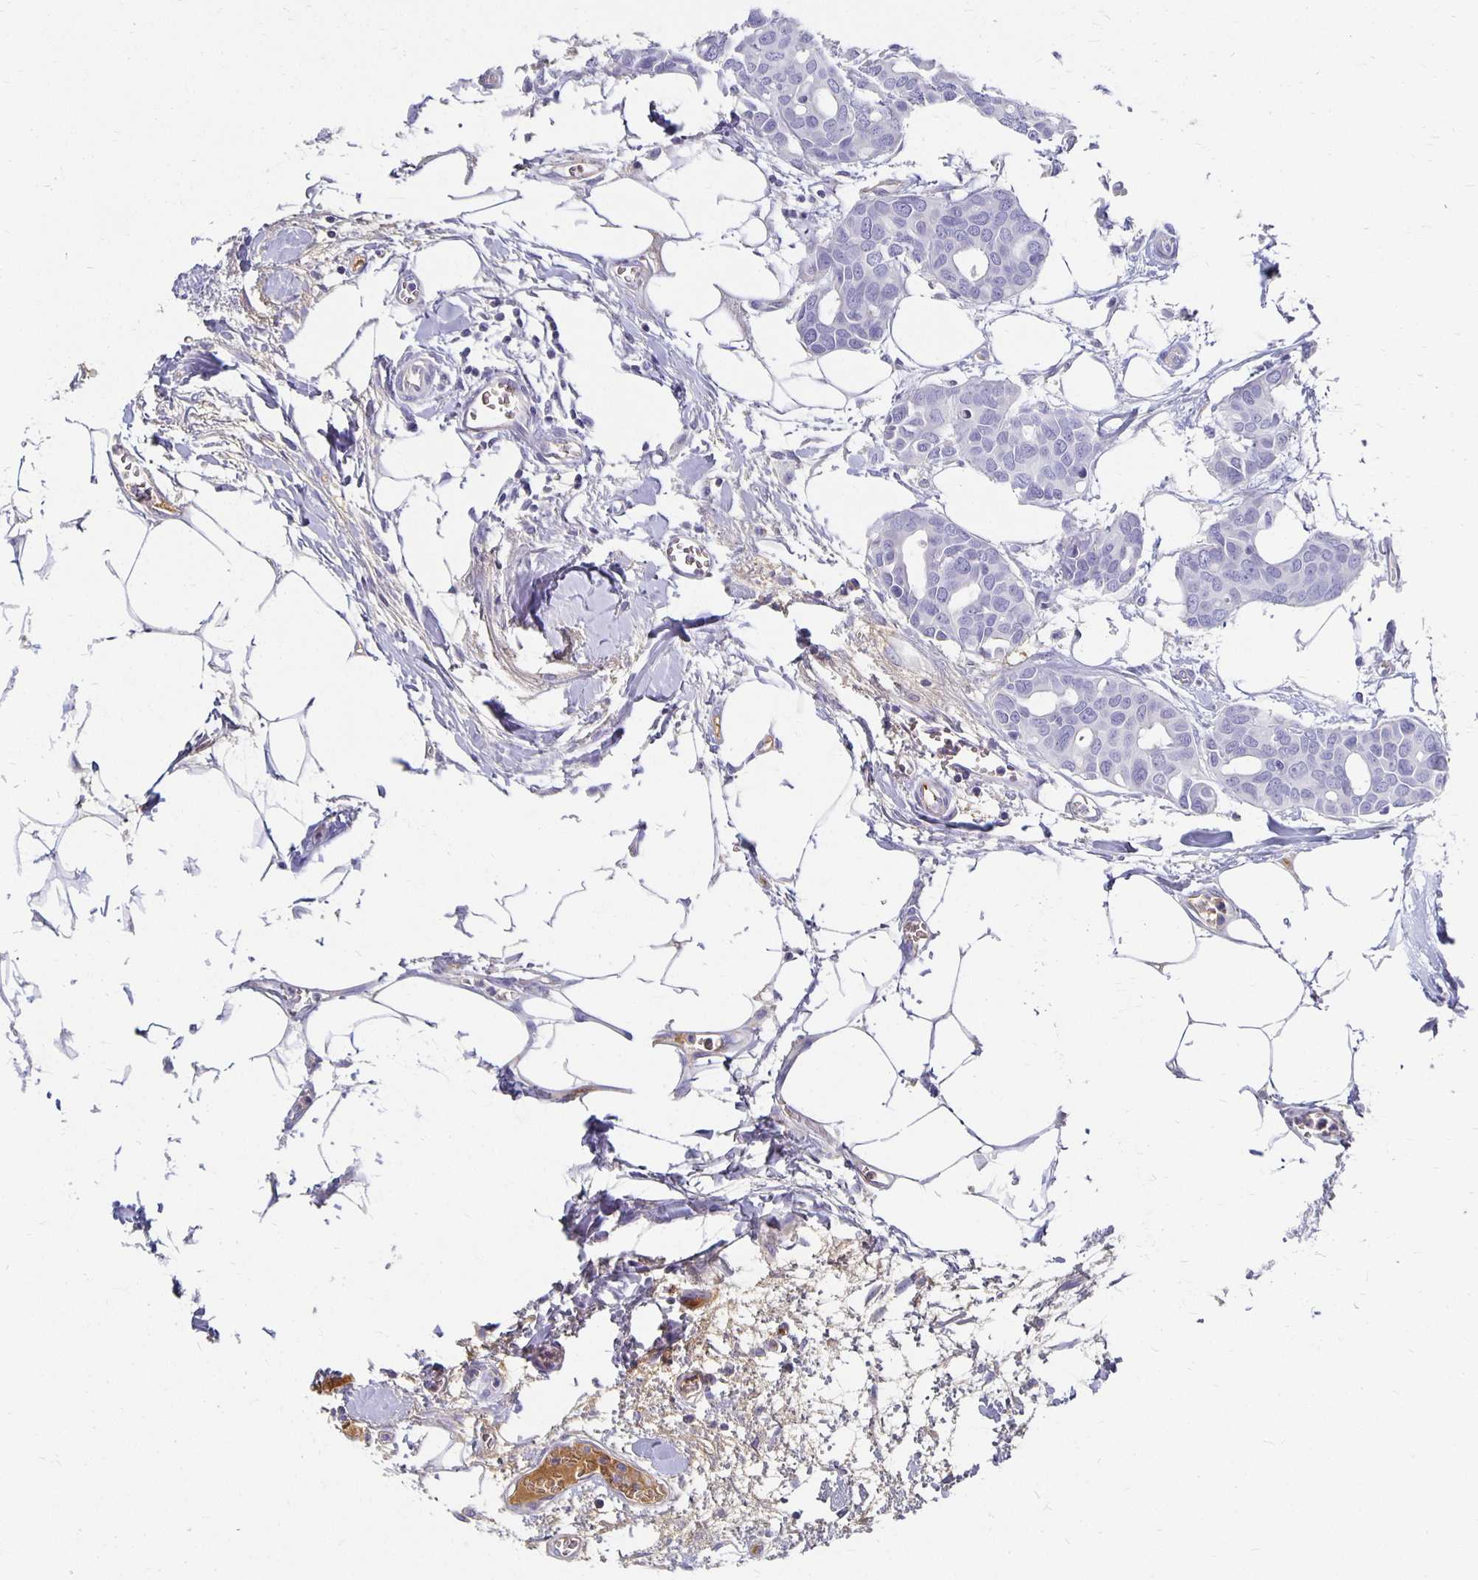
{"staining": {"intensity": "negative", "quantity": "none", "location": "none"}, "tissue": "breast cancer", "cell_type": "Tumor cells", "image_type": "cancer", "snomed": [{"axis": "morphology", "description": "Duct carcinoma"}, {"axis": "topography", "description": "Breast"}], "caption": "Tumor cells are negative for brown protein staining in breast cancer. (Immunohistochemistry (ihc), brightfield microscopy, high magnification).", "gene": "APOB", "patient": {"sex": "female", "age": 54}}